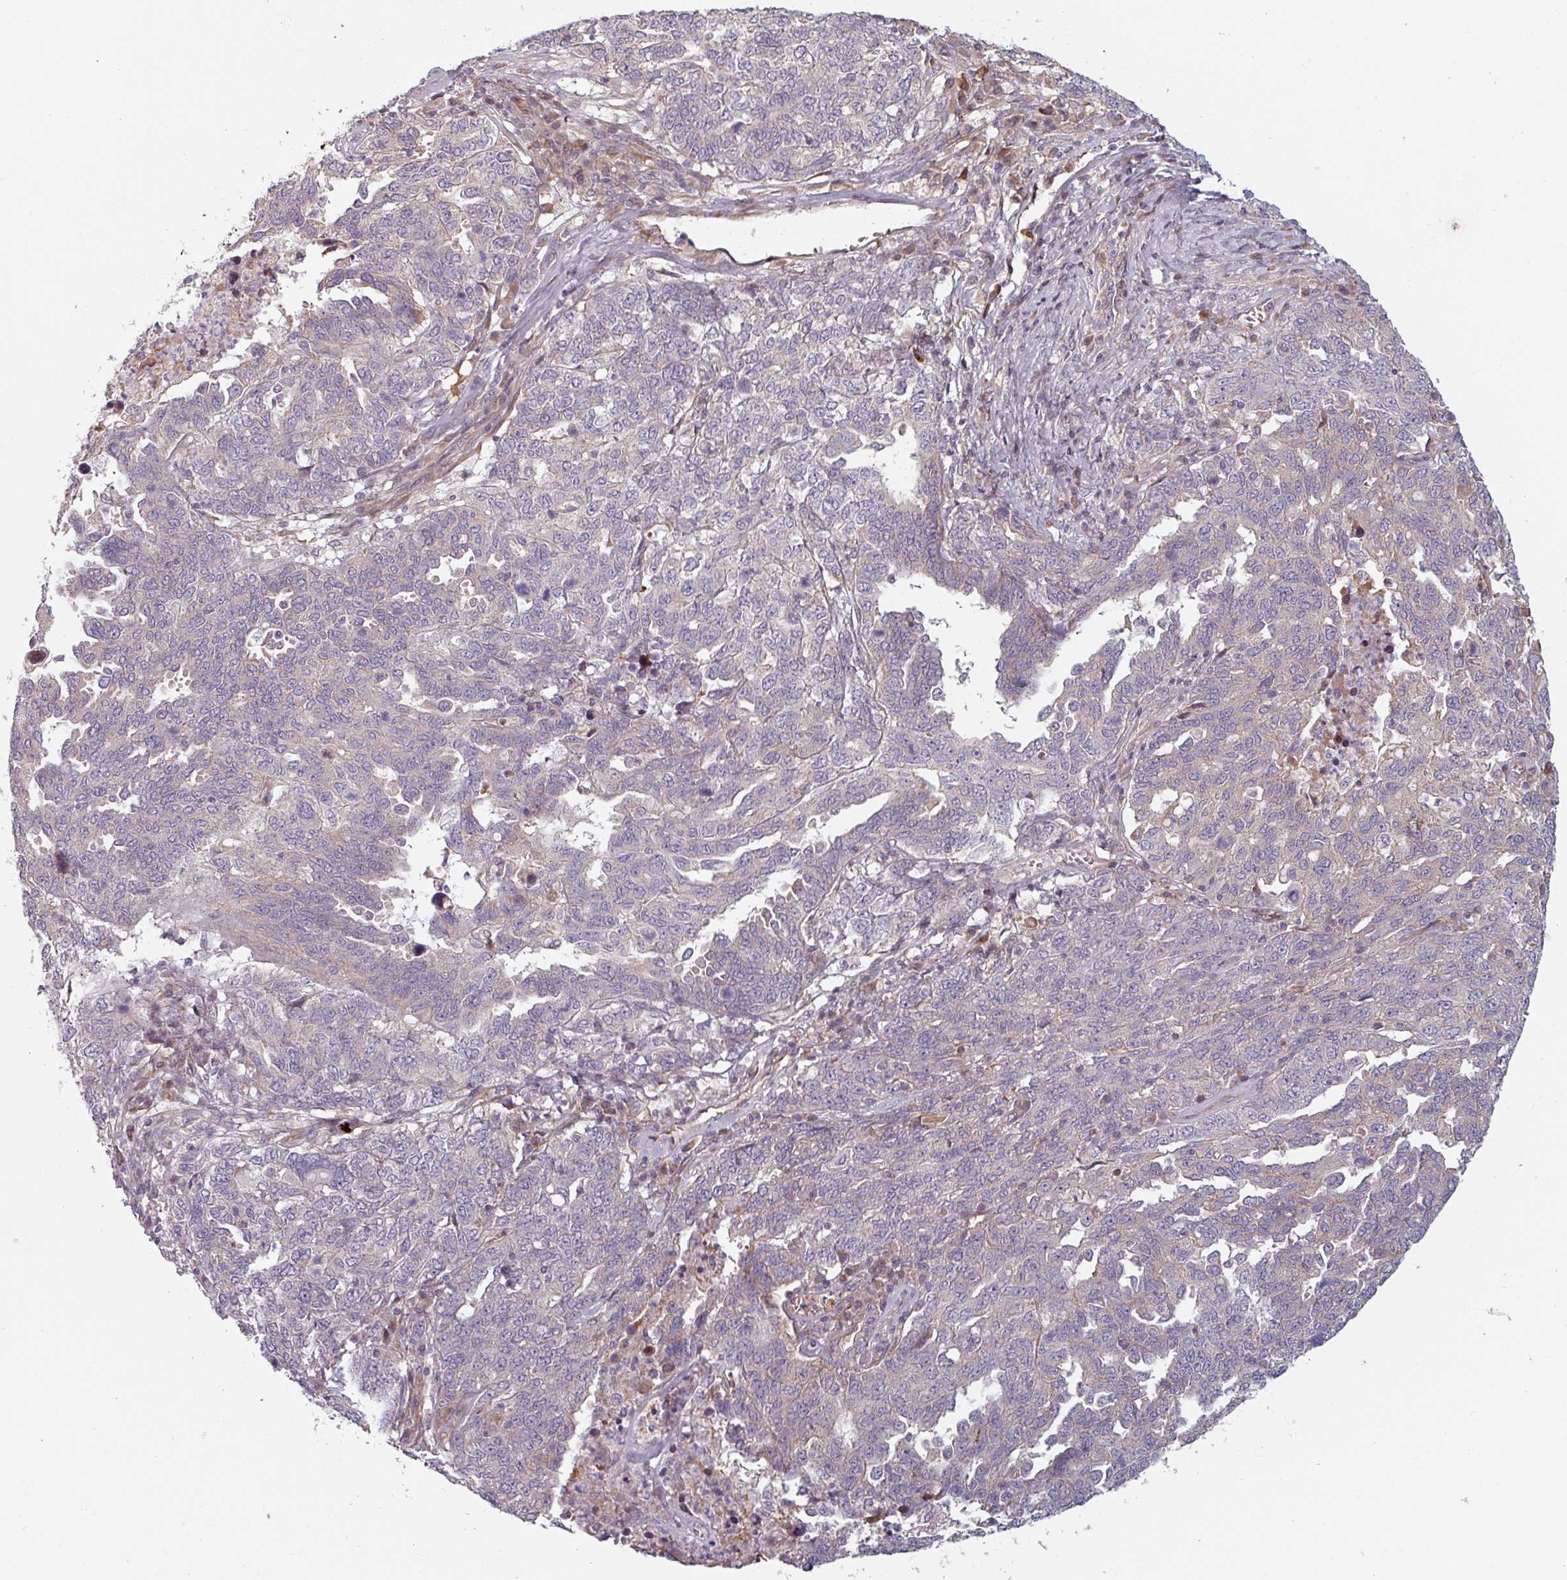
{"staining": {"intensity": "negative", "quantity": "none", "location": "none"}, "tissue": "ovarian cancer", "cell_type": "Tumor cells", "image_type": "cancer", "snomed": [{"axis": "morphology", "description": "Carcinoma, endometroid"}, {"axis": "topography", "description": "Ovary"}], "caption": "High power microscopy histopathology image of an immunohistochemistry micrograph of ovarian cancer, revealing no significant staining in tumor cells.", "gene": "C4BPB", "patient": {"sex": "female", "age": 62}}